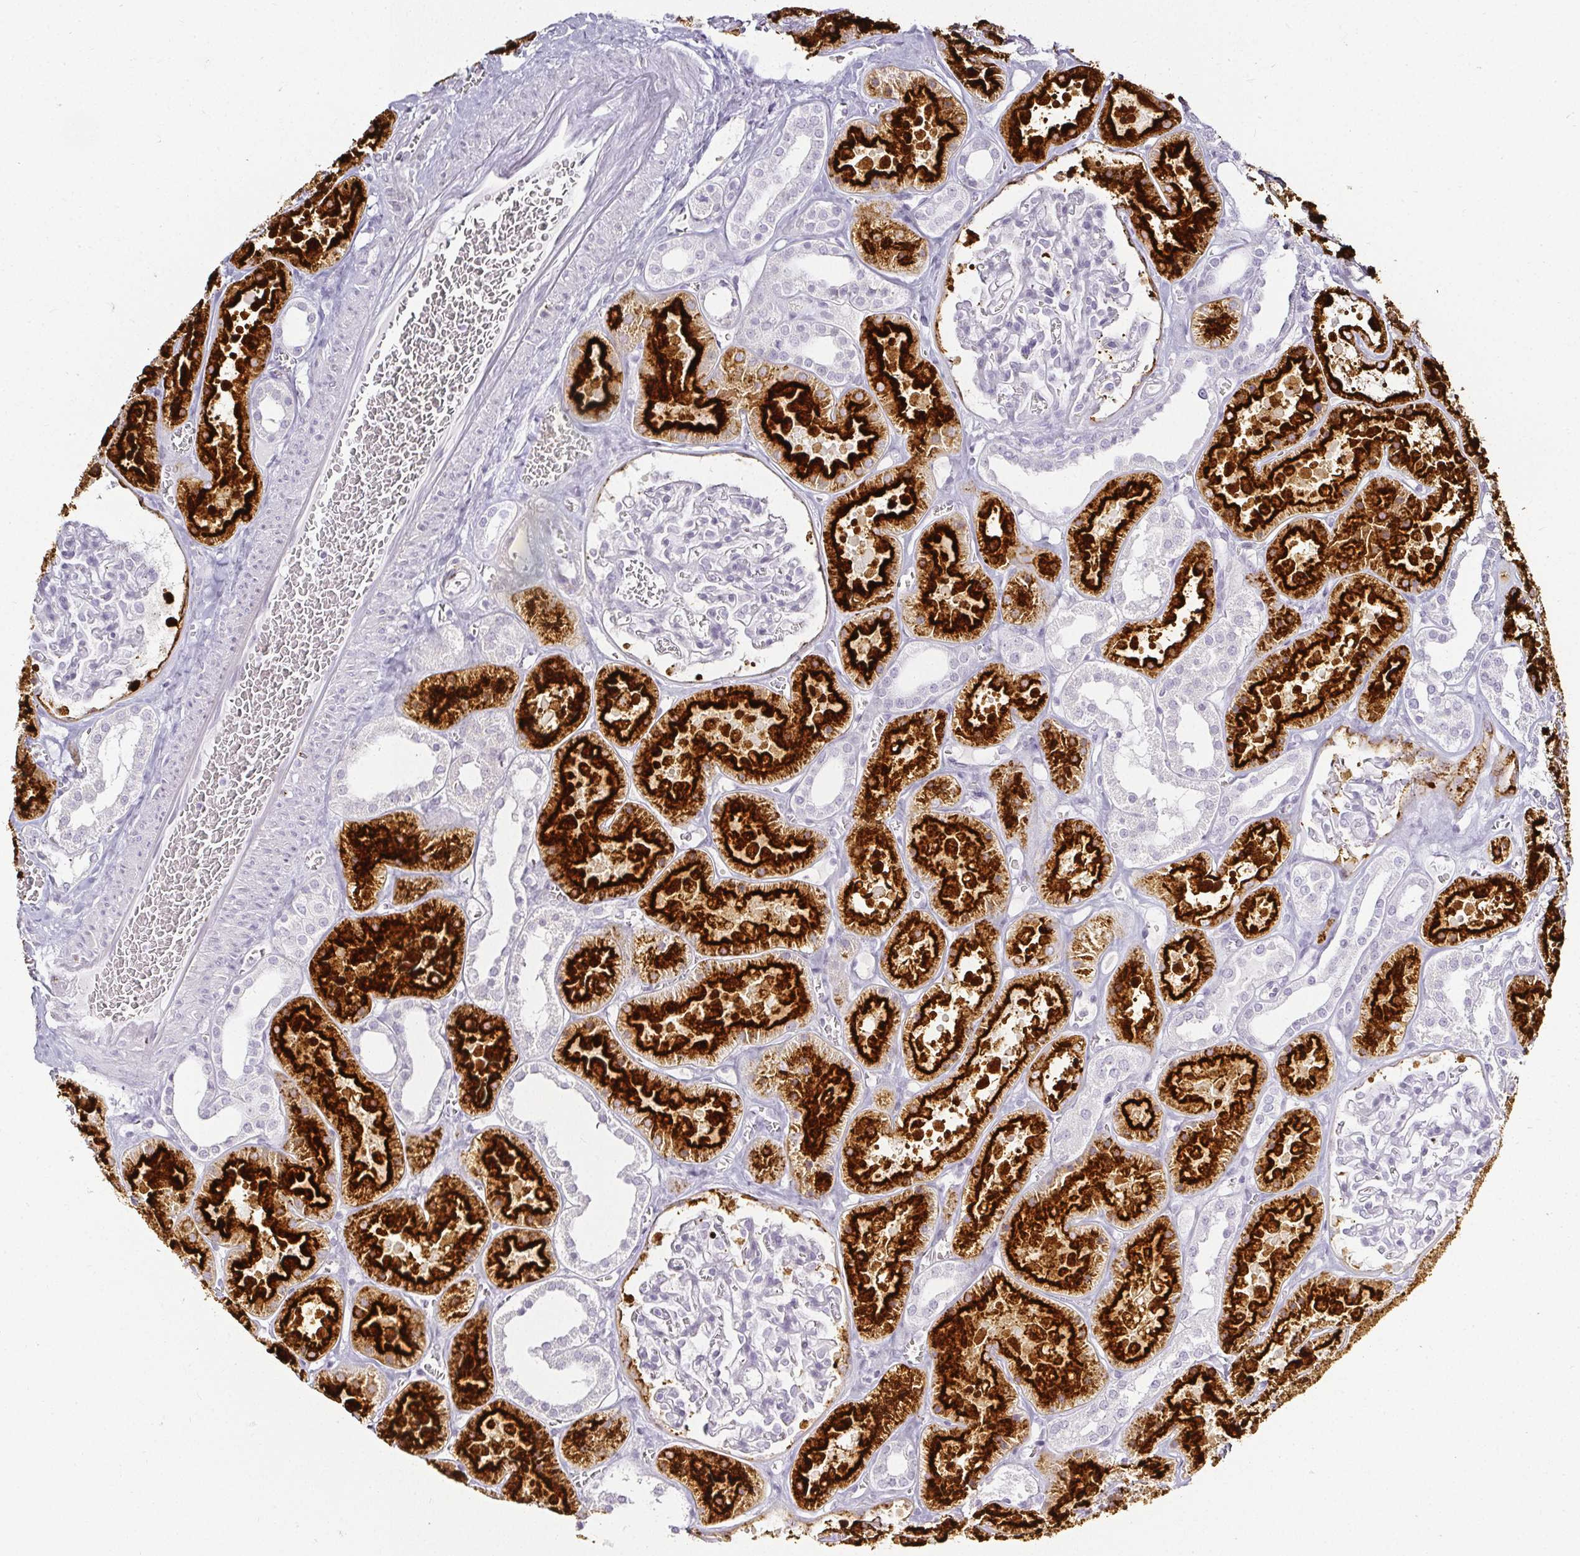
{"staining": {"intensity": "negative", "quantity": "none", "location": "none"}, "tissue": "kidney", "cell_type": "Cells in glomeruli", "image_type": "normal", "snomed": [{"axis": "morphology", "description": "Normal tissue, NOS"}, {"axis": "topography", "description": "Kidney"}], "caption": "A photomicrograph of kidney stained for a protein shows no brown staining in cells in glomeruli.", "gene": "ACAN", "patient": {"sex": "female", "age": 41}}